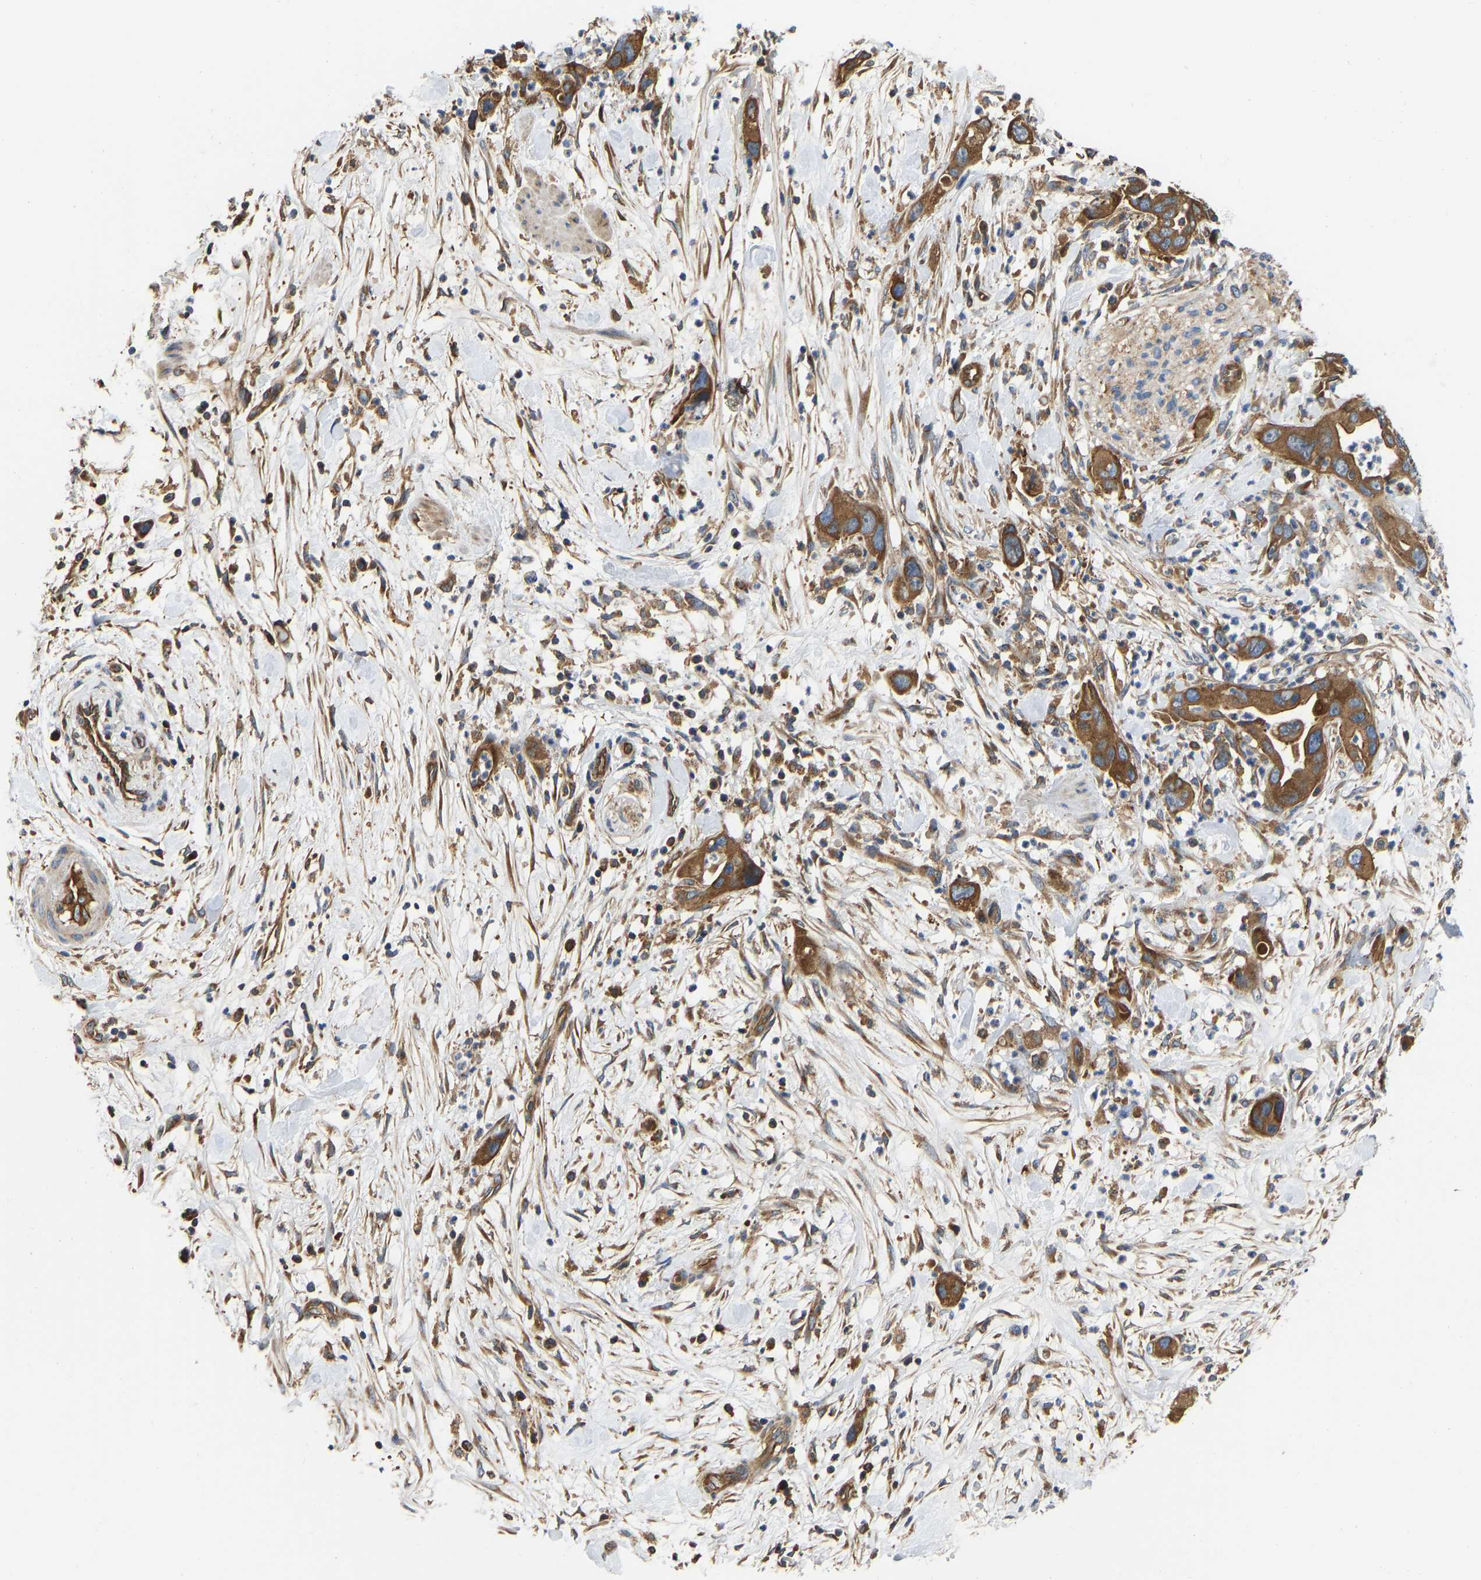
{"staining": {"intensity": "moderate", "quantity": ">75%", "location": "cytoplasmic/membranous"}, "tissue": "pancreatic cancer", "cell_type": "Tumor cells", "image_type": "cancer", "snomed": [{"axis": "morphology", "description": "Adenocarcinoma, NOS"}, {"axis": "topography", "description": "Pancreas"}], "caption": "Pancreatic cancer stained with immunohistochemistry displays moderate cytoplasmic/membranous expression in approximately >75% of tumor cells. The protein is stained brown, and the nuclei are stained in blue (DAB IHC with brightfield microscopy, high magnification).", "gene": "FLNB", "patient": {"sex": "female", "age": 71}}